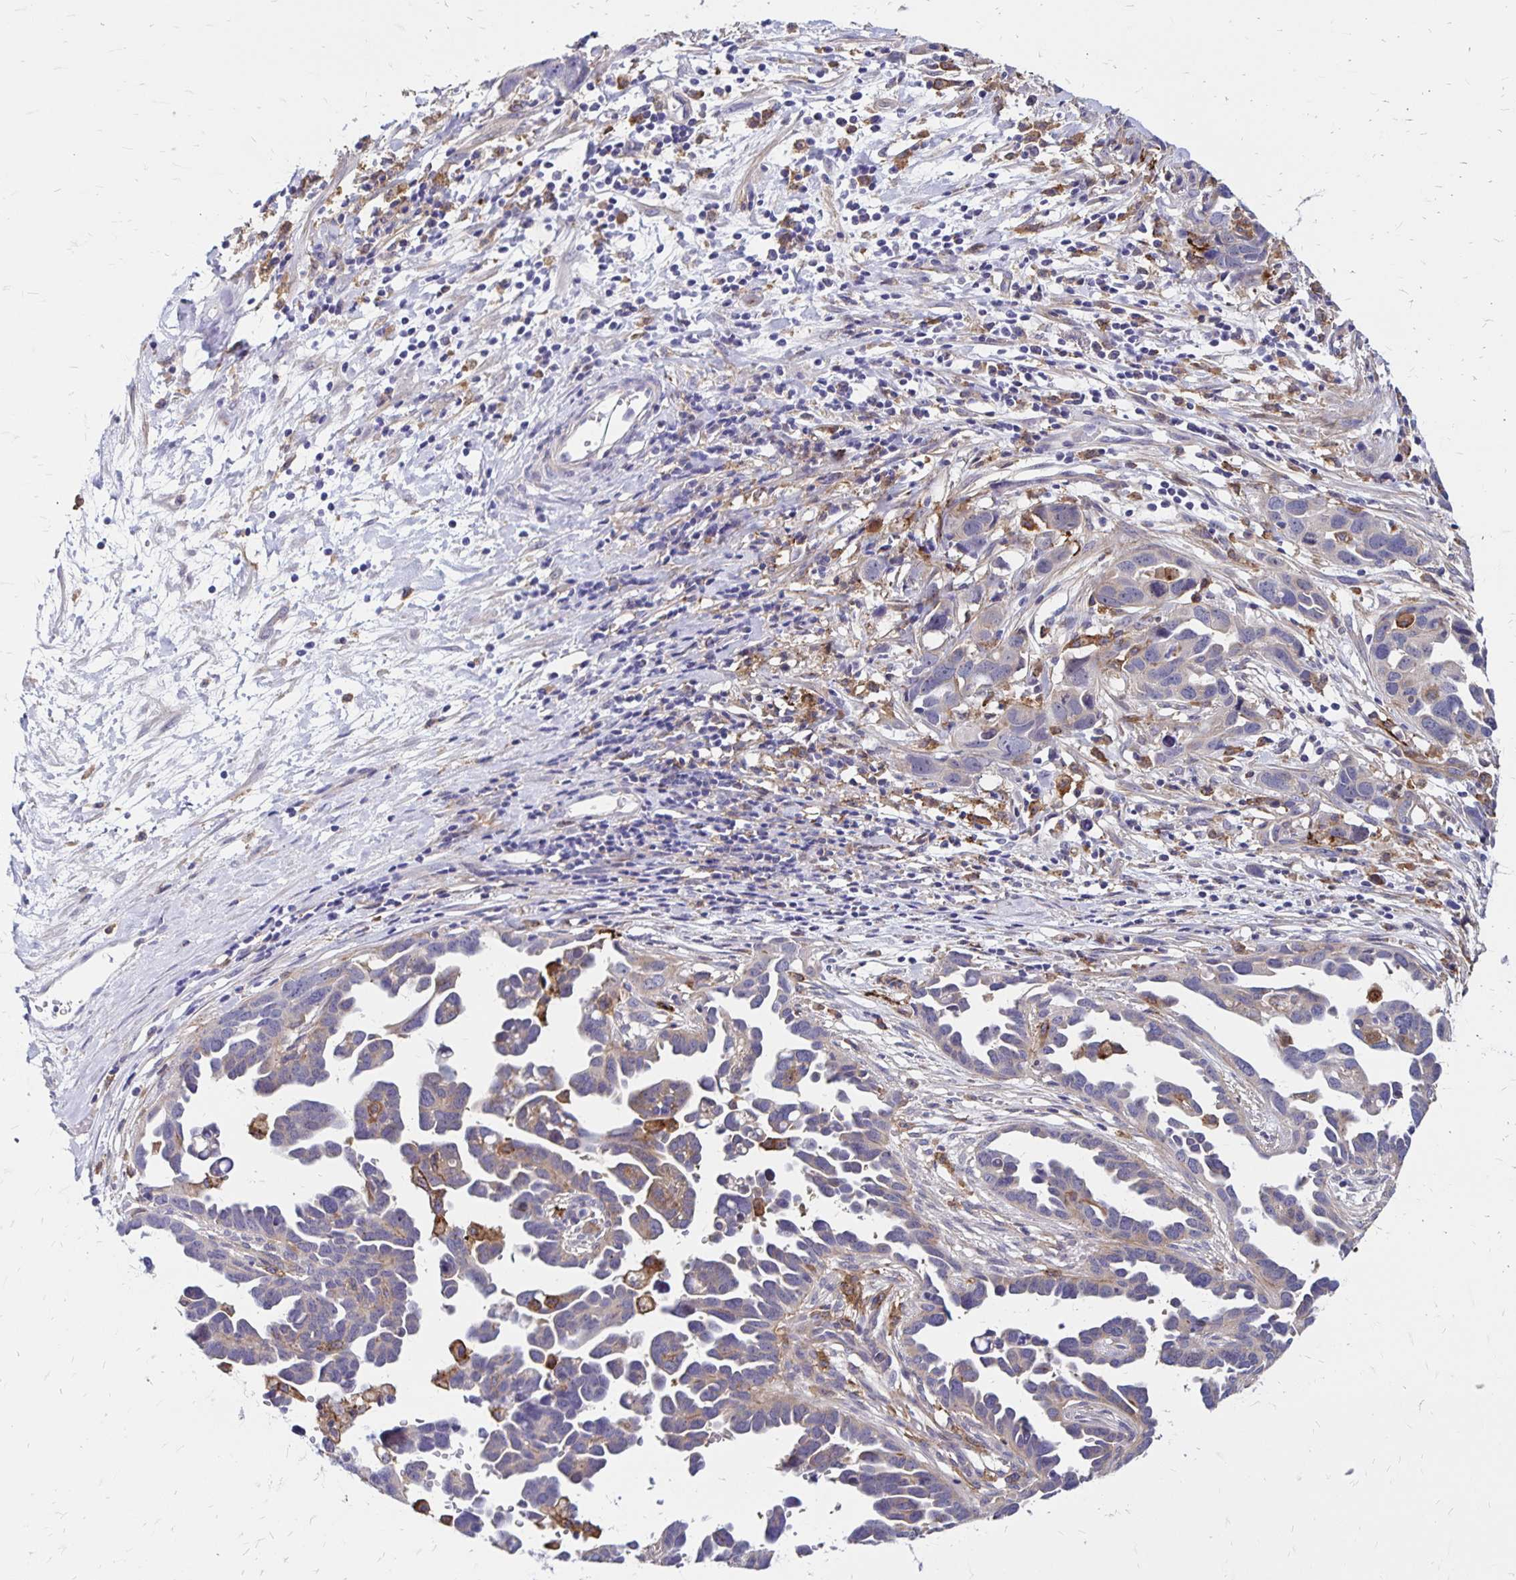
{"staining": {"intensity": "weak", "quantity": "<25%", "location": "cytoplasmic/membranous"}, "tissue": "ovarian cancer", "cell_type": "Tumor cells", "image_type": "cancer", "snomed": [{"axis": "morphology", "description": "Cystadenocarcinoma, serous, NOS"}, {"axis": "topography", "description": "Ovary"}], "caption": "IHC of ovarian cancer (serous cystadenocarcinoma) demonstrates no positivity in tumor cells.", "gene": "TNS3", "patient": {"sex": "female", "age": 54}}